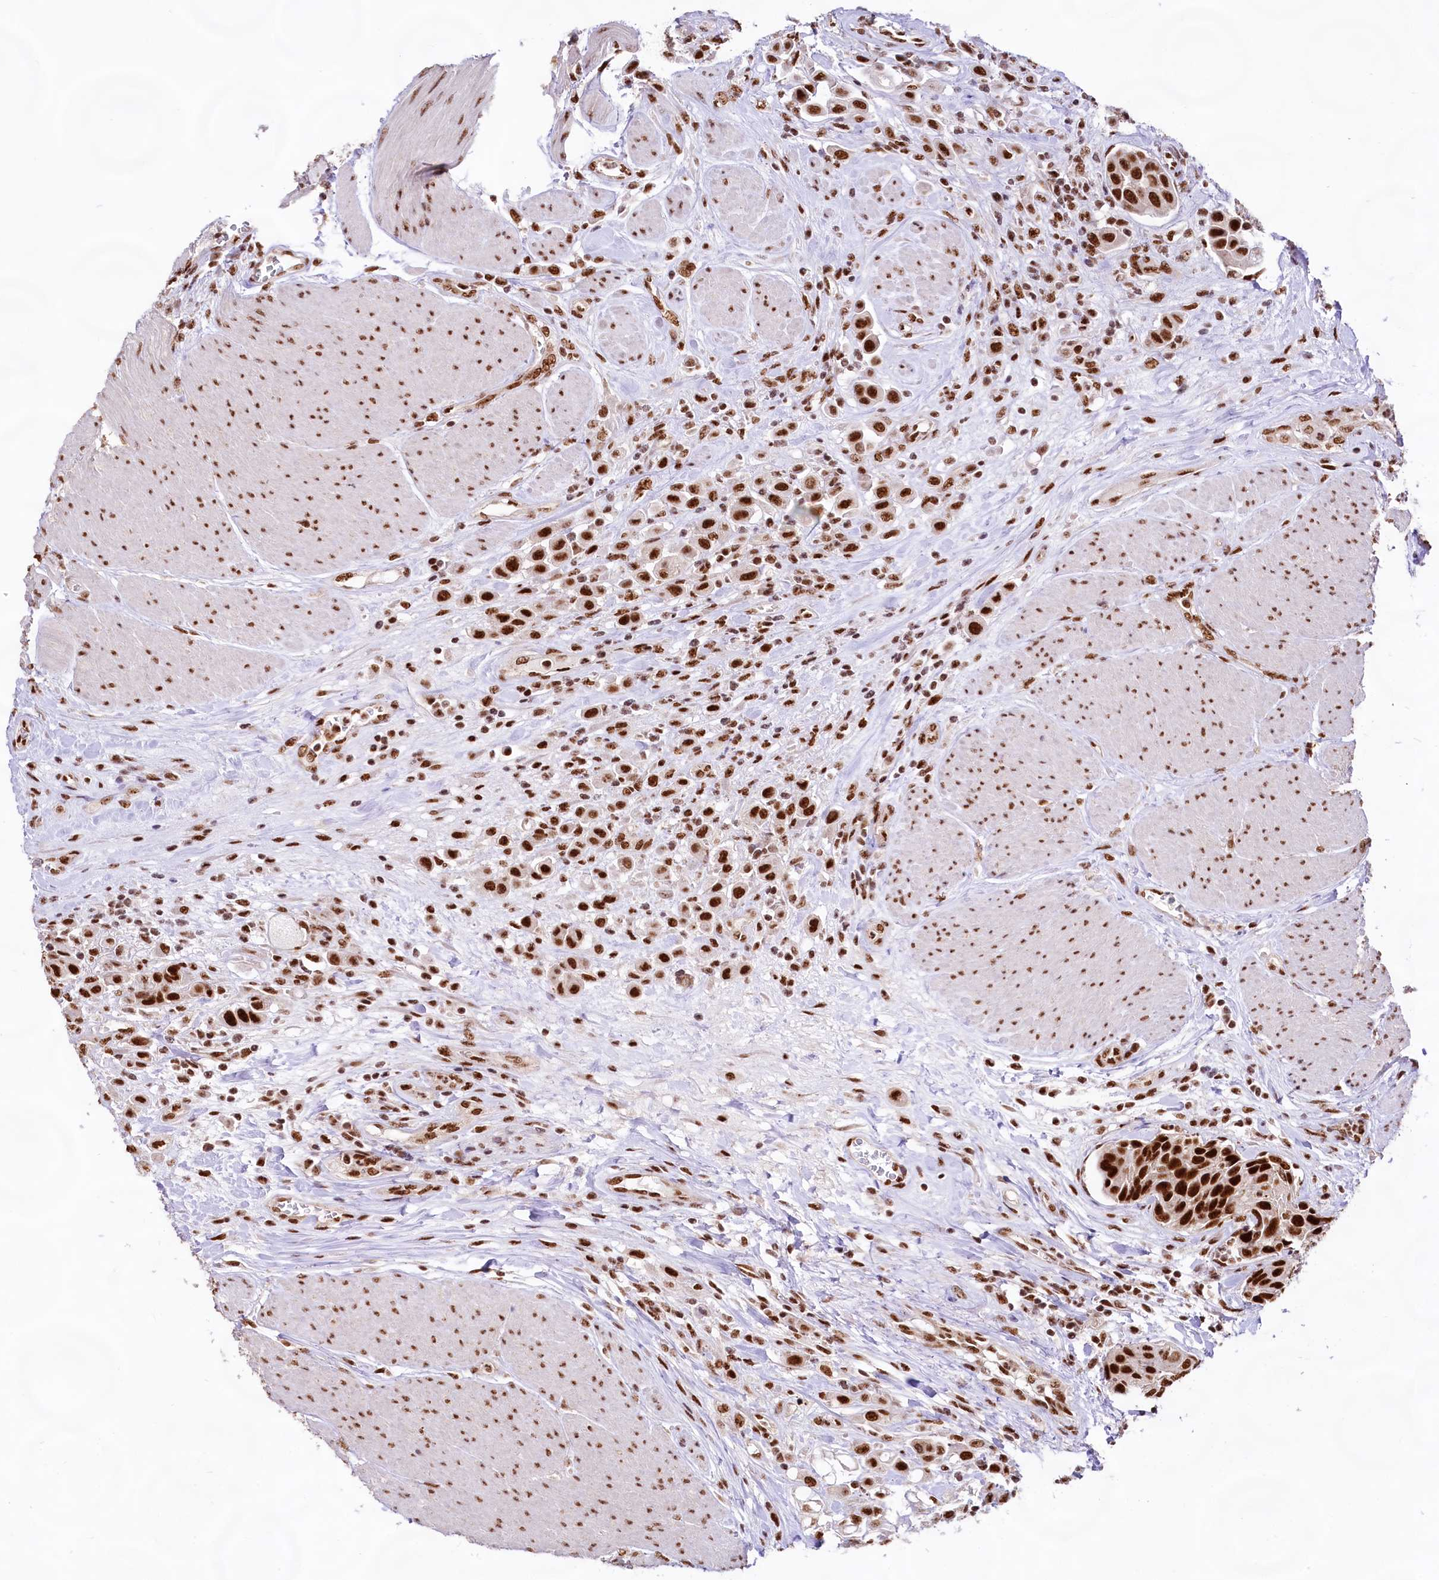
{"staining": {"intensity": "strong", "quantity": ">75%", "location": "nuclear"}, "tissue": "urothelial cancer", "cell_type": "Tumor cells", "image_type": "cancer", "snomed": [{"axis": "morphology", "description": "Urothelial carcinoma, High grade"}, {"axis": "topography", "description": "Urinary bladder"}], "caption": "There is high levels of strong nuclear positivity in tumor cells of urothelial cancer, as demonstrated by immunohistochemical staining (brown color).", "gene": "HIRA", "patient": {"sex": "male", "age": 50}}